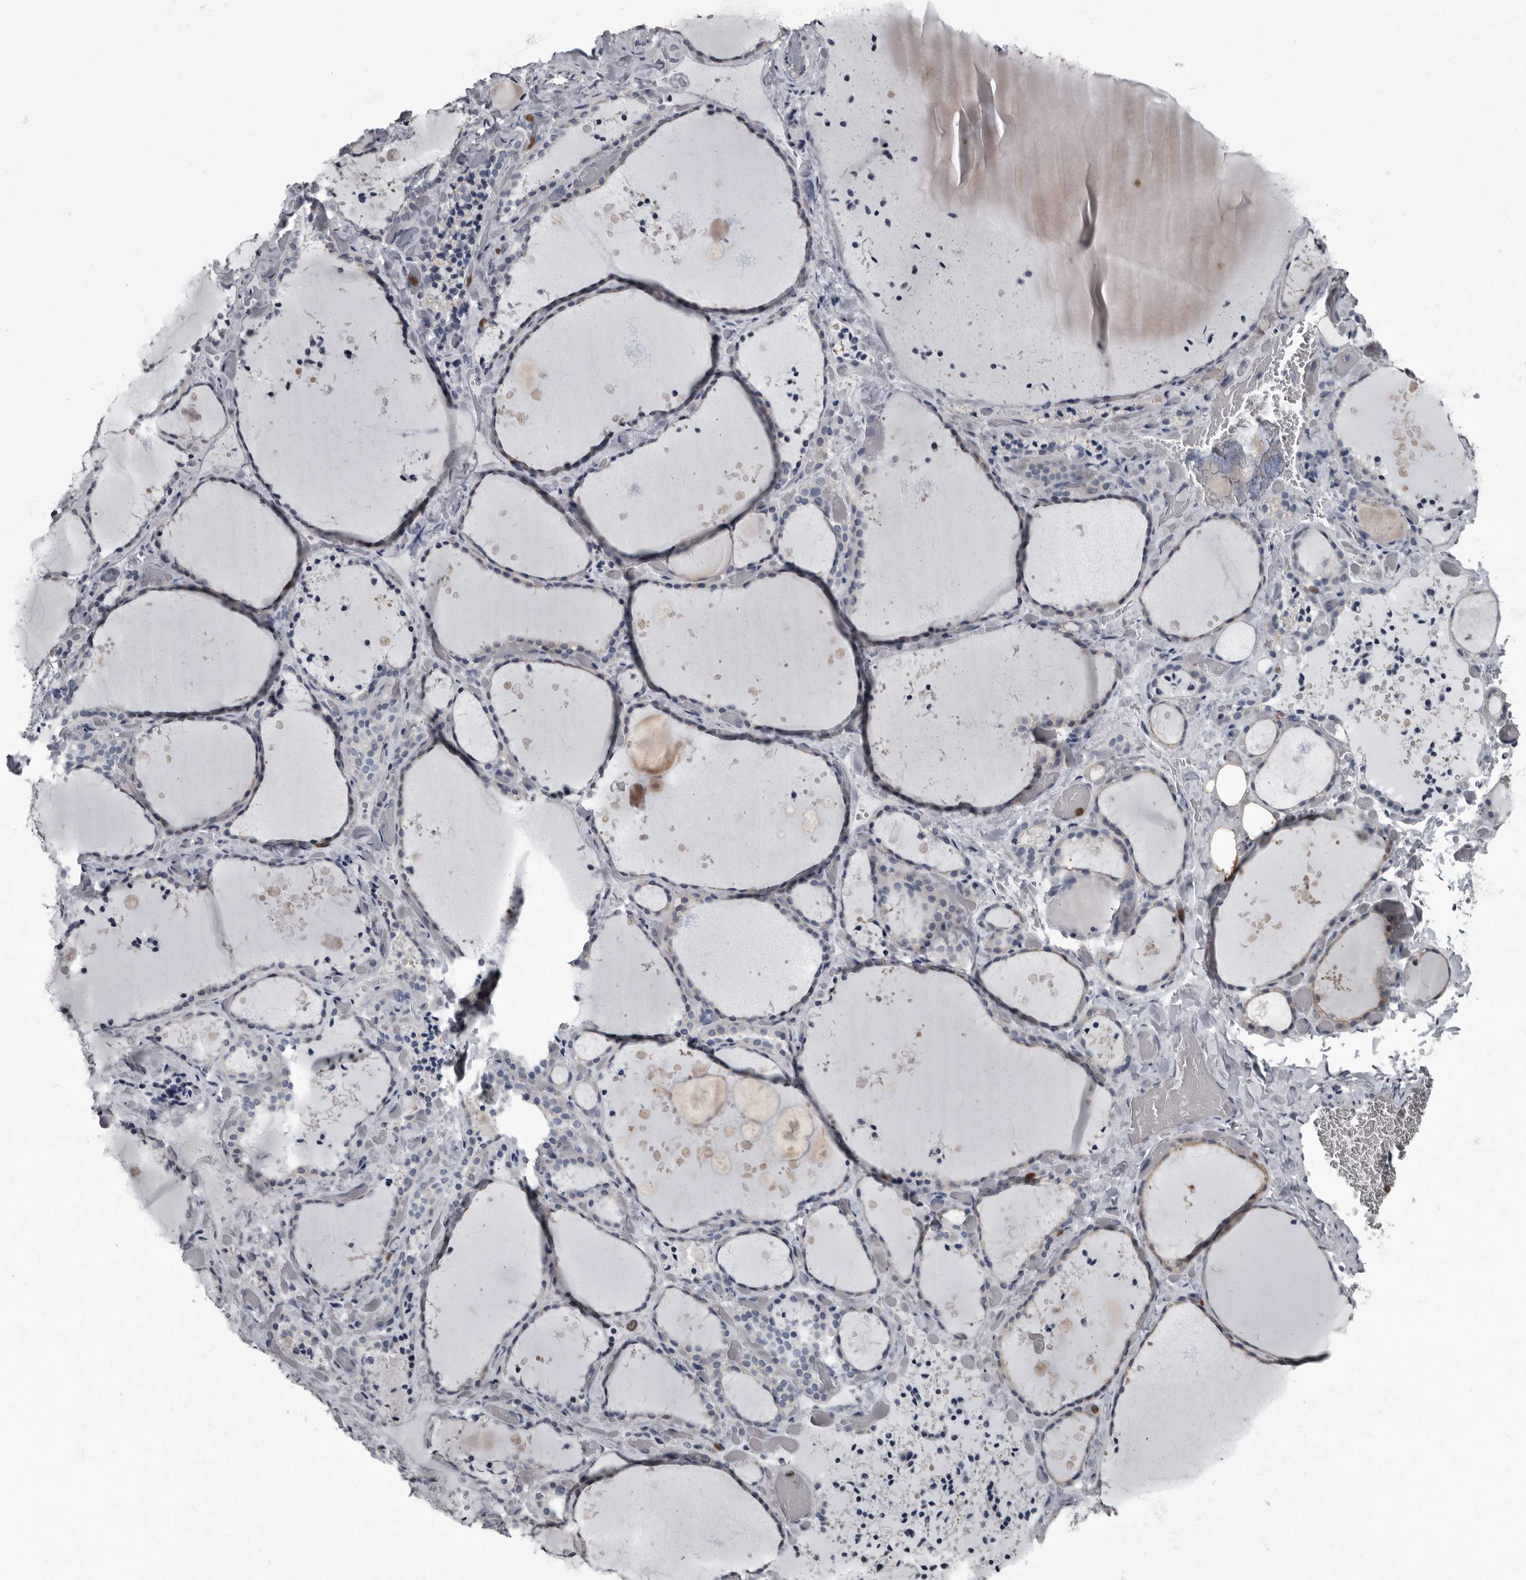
{"staining": {"intensity": "weak", "quantity": "<25%", "location": "cytoplasmic/membranous"}, "tissue": "thyroid gland", "cell_type": "Glandular cells", "image_type": "normal", "snomed": [{"axis": "morphology", "description": "Normal tissue, NOS"}, {"axis": "topography", "description": "Thyroid gland"}], "caption": "Protein analysis of normal thyroid gland reveals no significant staining in glandular cells.", "gene": "TPD52L1", "patient": {"sex": "female", "age": 44}}